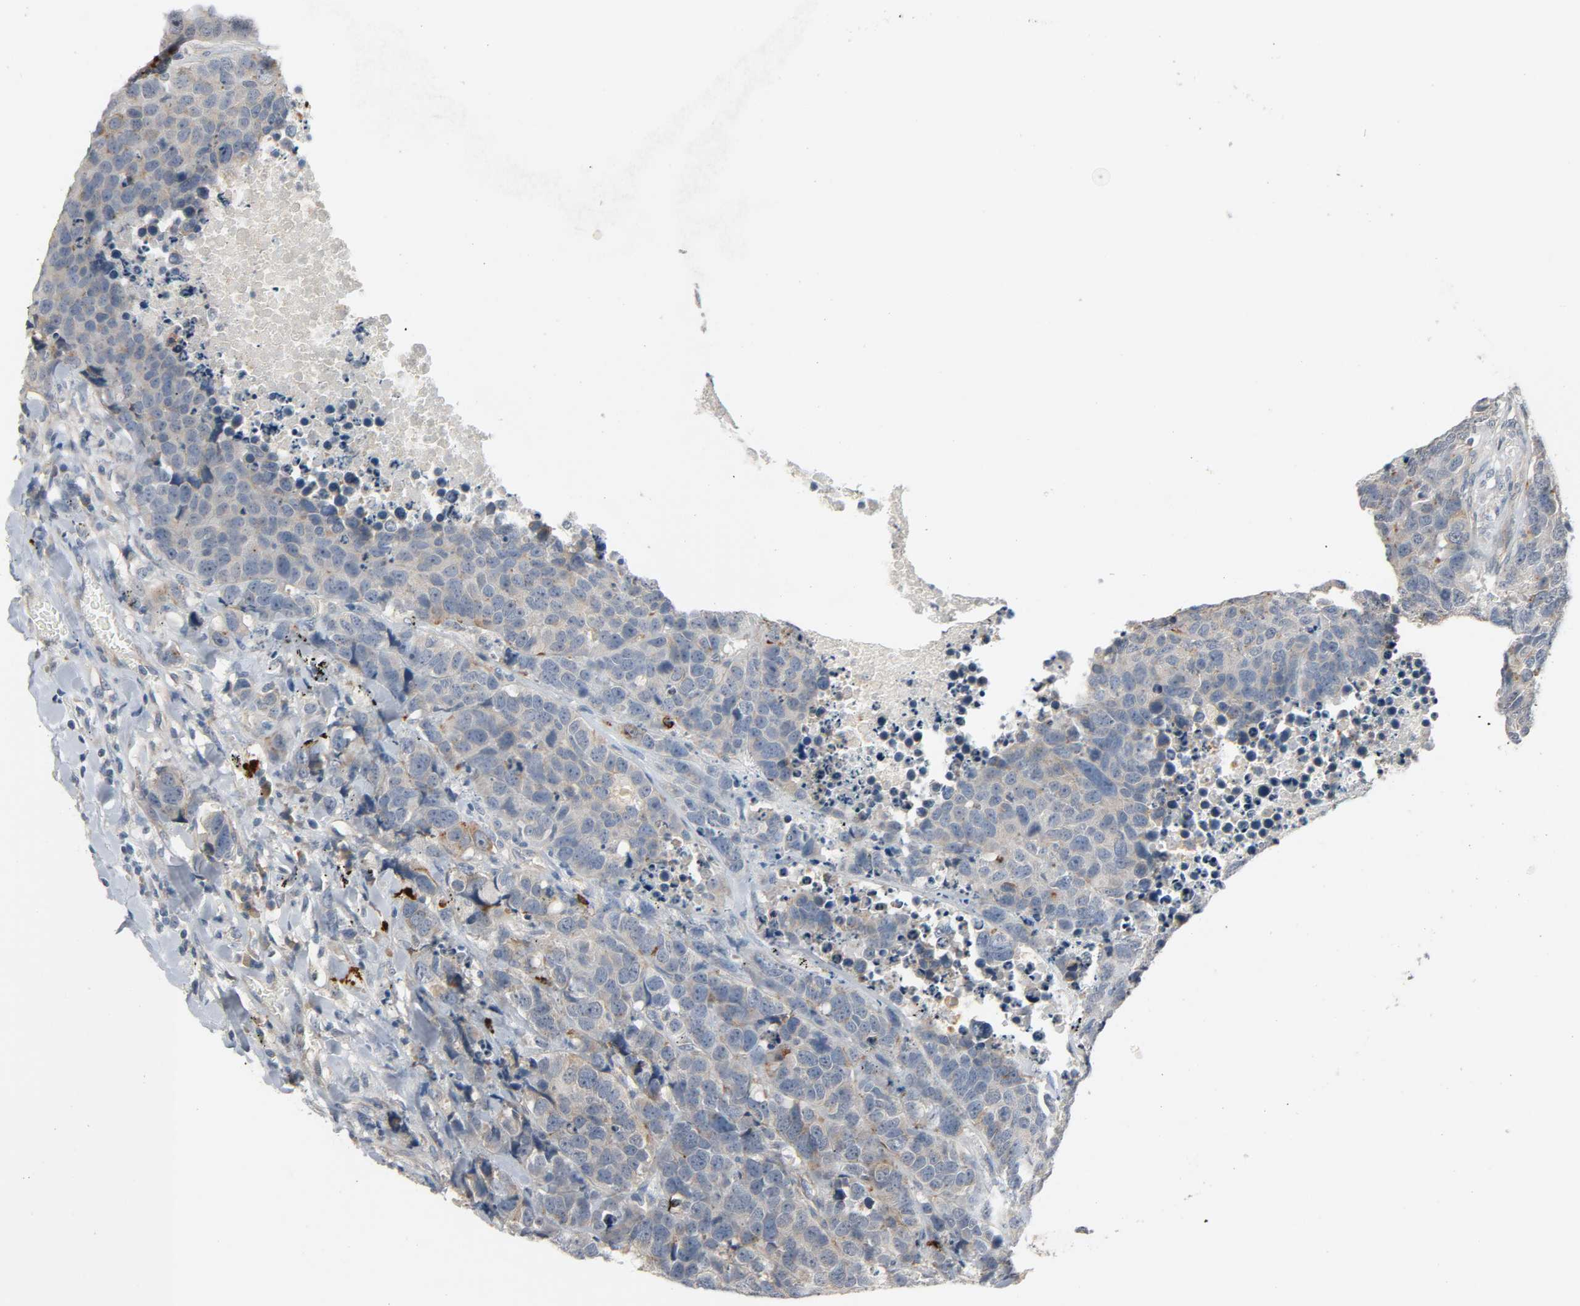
{"staining": {"intensity": "moderate", "quantity": "<25%", "location": "cytoplasmic/membranous"}, "tissue": "carcinoid", "cell_type": "Tumor cells", "image_type": "cancer", "snomed": [{"axis": "morphology", "description": "Carcinoid, malignant, NOS"}, {"axis": "topography", "description": "Lung"}], "caption": "A high-resolution histopathology image shows IHC staining of carcinoid (malignant), which shows moderate cytoplasmic/membranous positivity in approximately <25% of tumor cells.", "gene": "LIMCH1", "patient": {"sex": "male", "age": 60}}